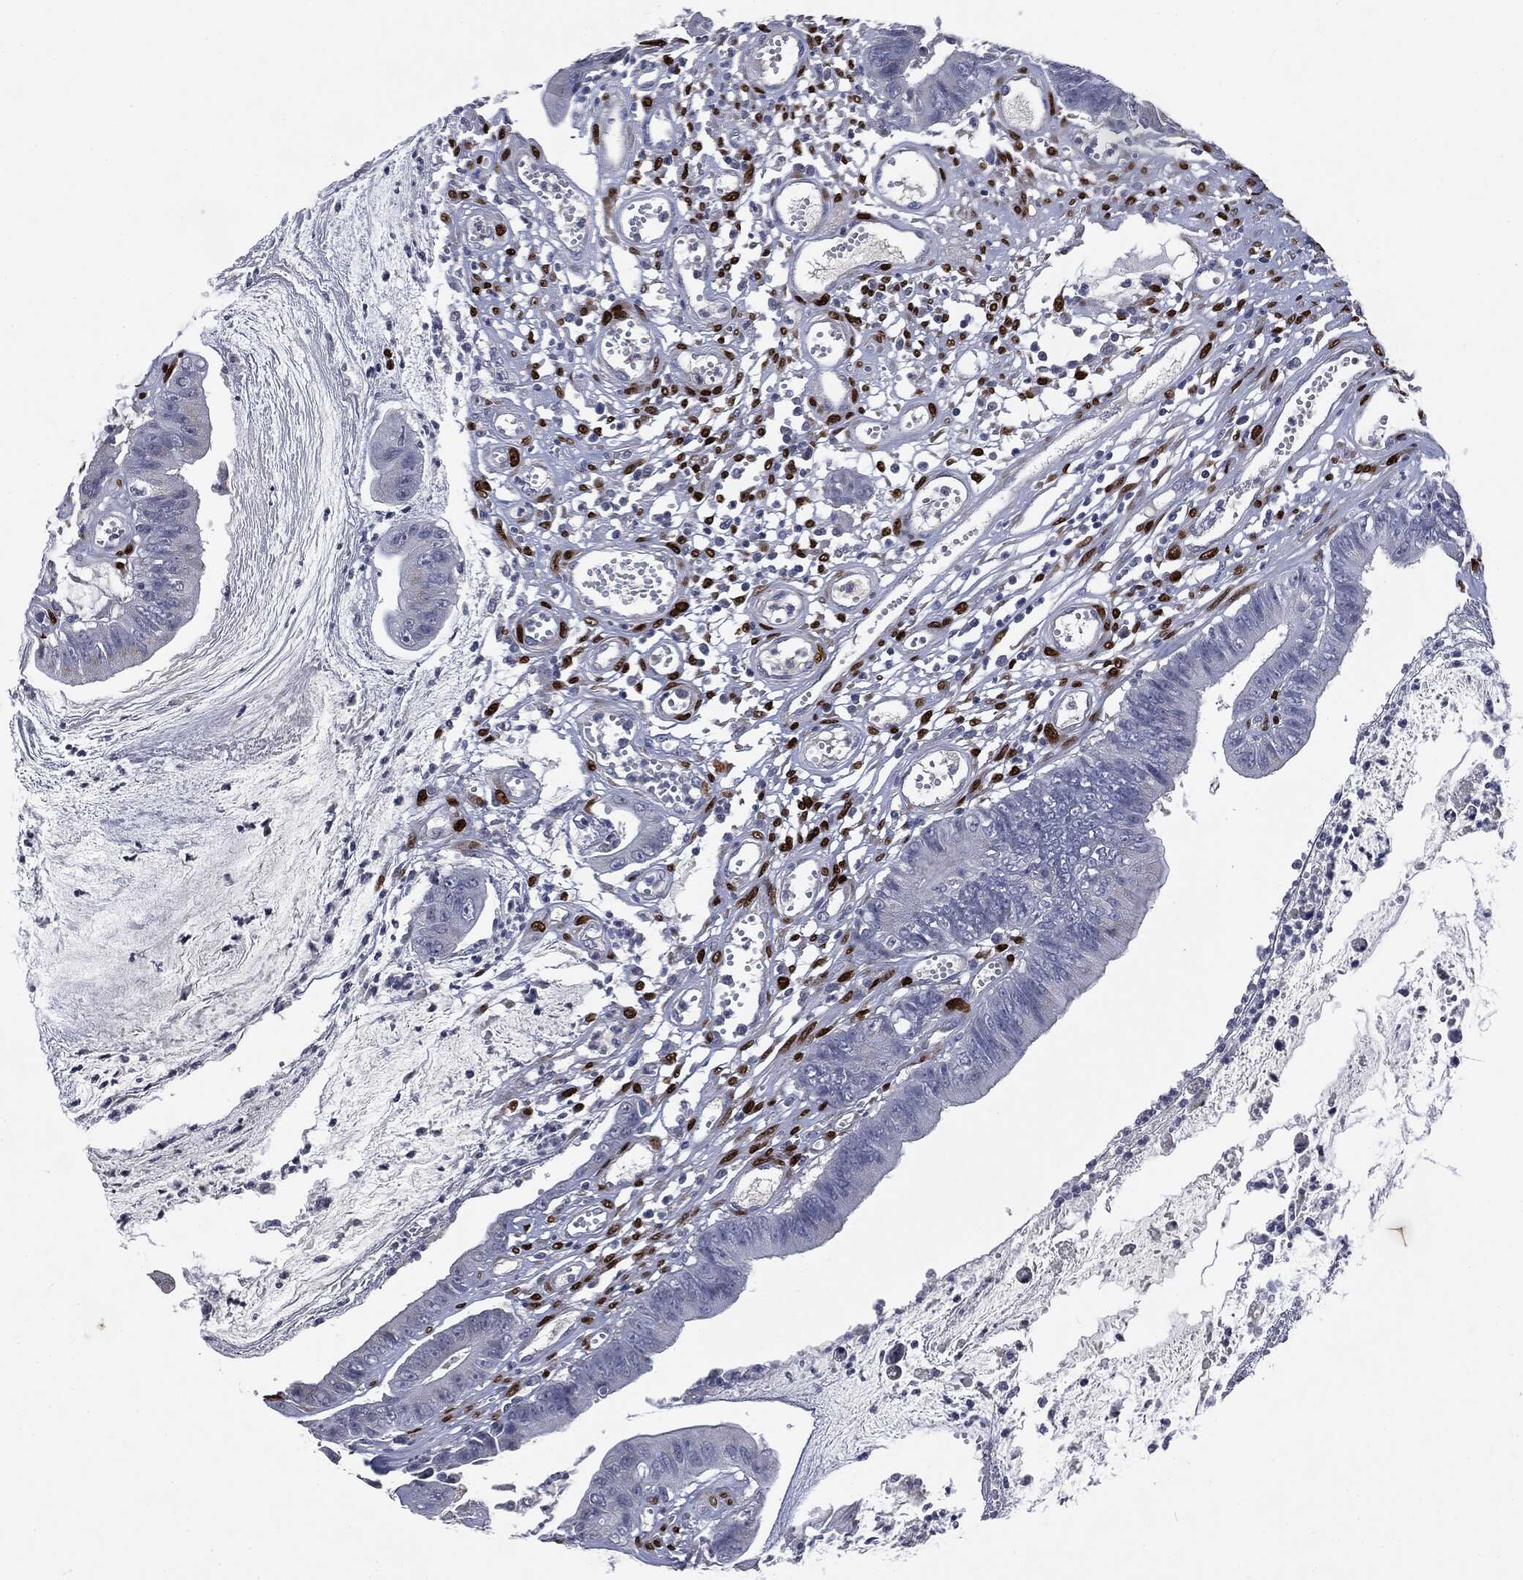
{"staining": {"intensity": "negative", "quantity": "none", "location": "none"}, "tissue": "colorectal cancer", "cell_type": "Tumor cells", "image_type": "cancer", "snomed": [{"axis": "morphology", "description": "Adenocarcinoma, NOS"}, {"axis": "topography", "description": "Colon"}], "caption": "Colorectal adenocarcinoma was stained to show a protein in brown. There is no significant expression in tumor cells.", "gene": "CASD1", "patient": {"sex": "female", "age": 69}}